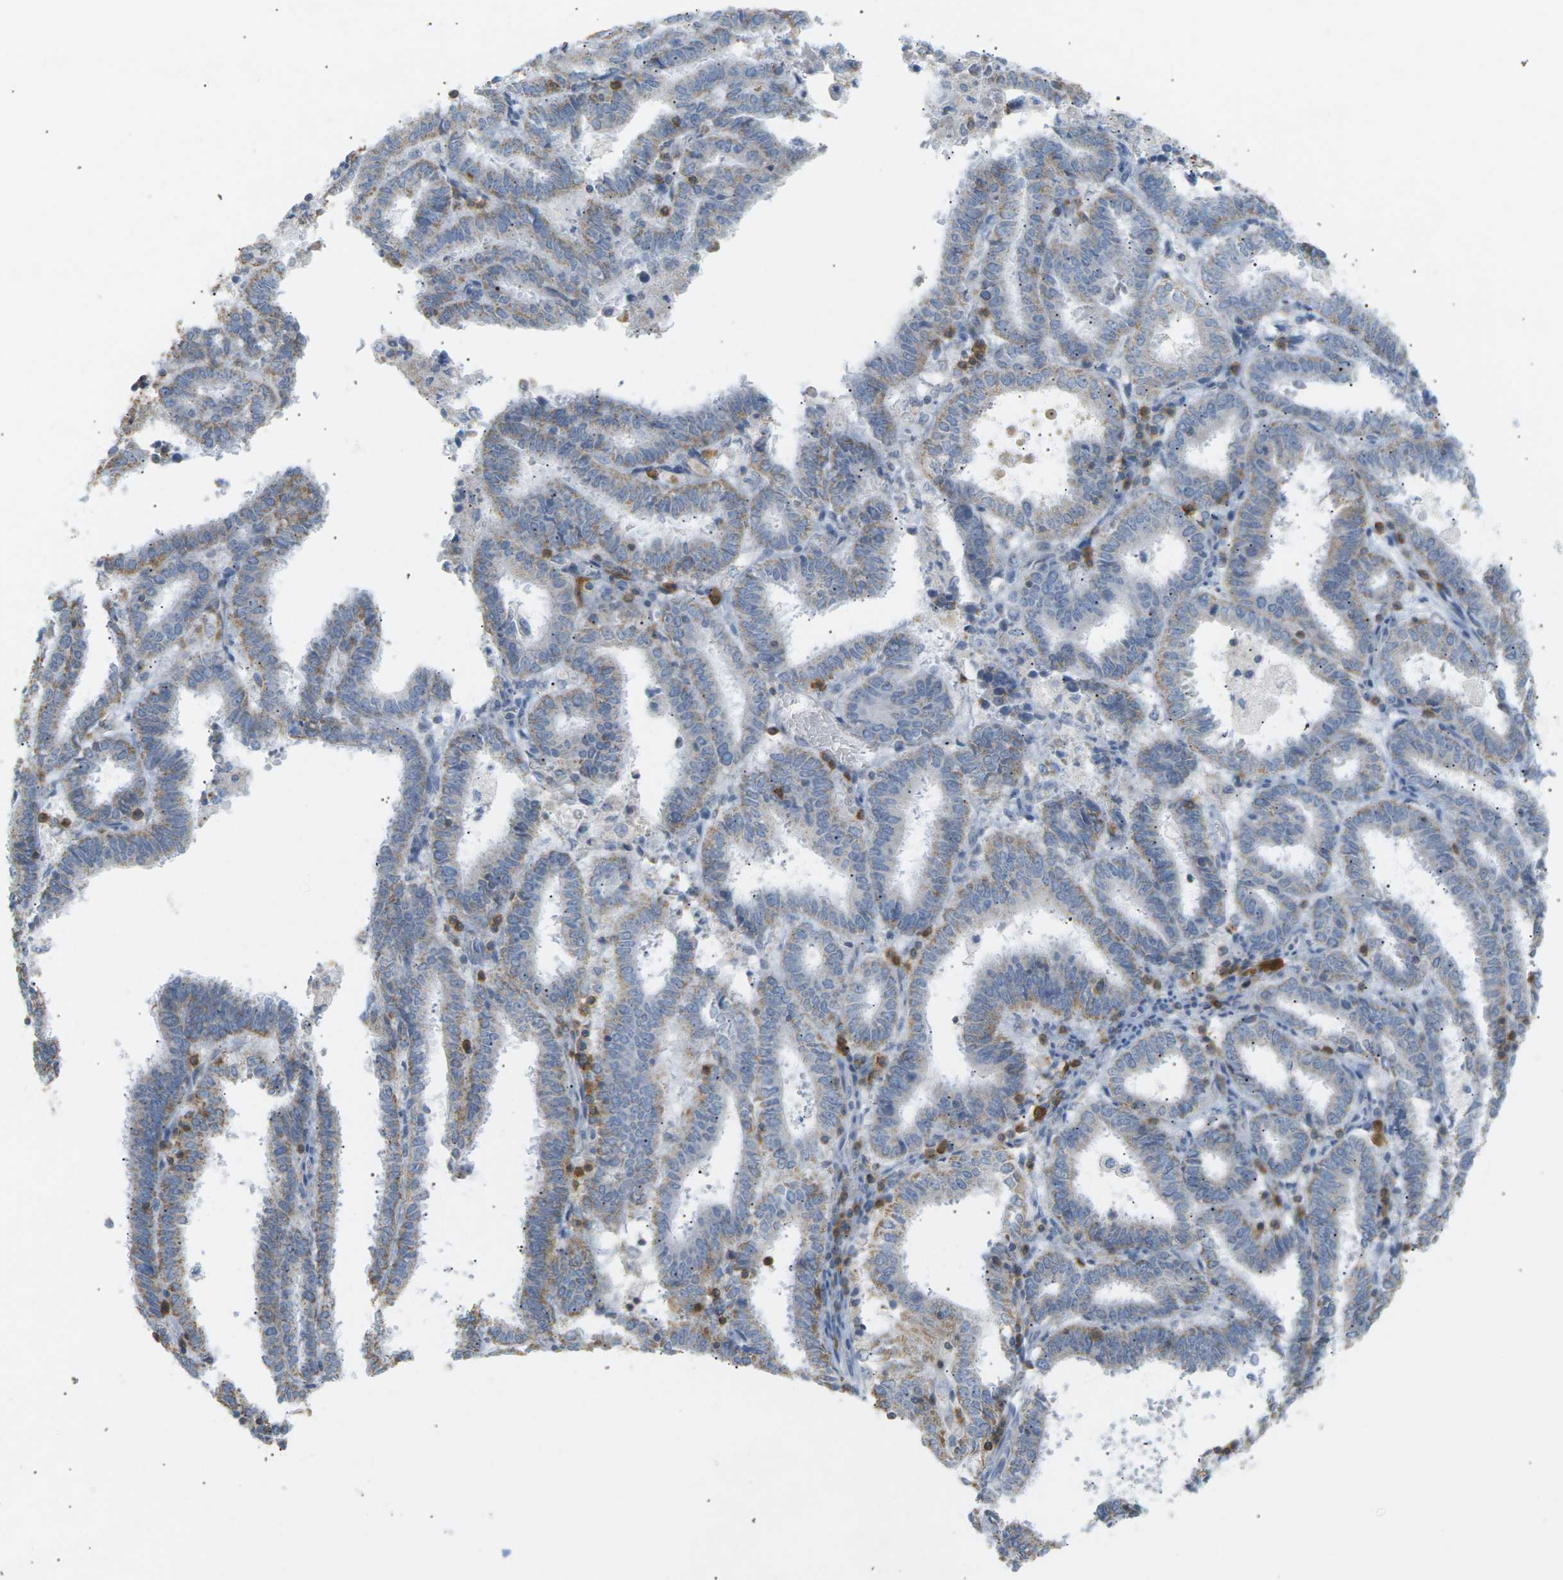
{"staining": {"intensity": "negative", "quantity": "none", "location": "none"}, "tissue": "endometrial cancer", "cell_type": "Tumor cells", "image_type": "cancer", "snomed": [{"axis": "morphology", "description": "Adenocarcinoma, NOS"}, {"axis": "topography", "description": "Uterus"}], "caption": "This is a image of immunohistochemistry staining of endometrial cancer (adenocarcinoma), which shows no expression in tumor cells.", "gene": "LIME1", "patient": {"sex": "female", "age": 83}}